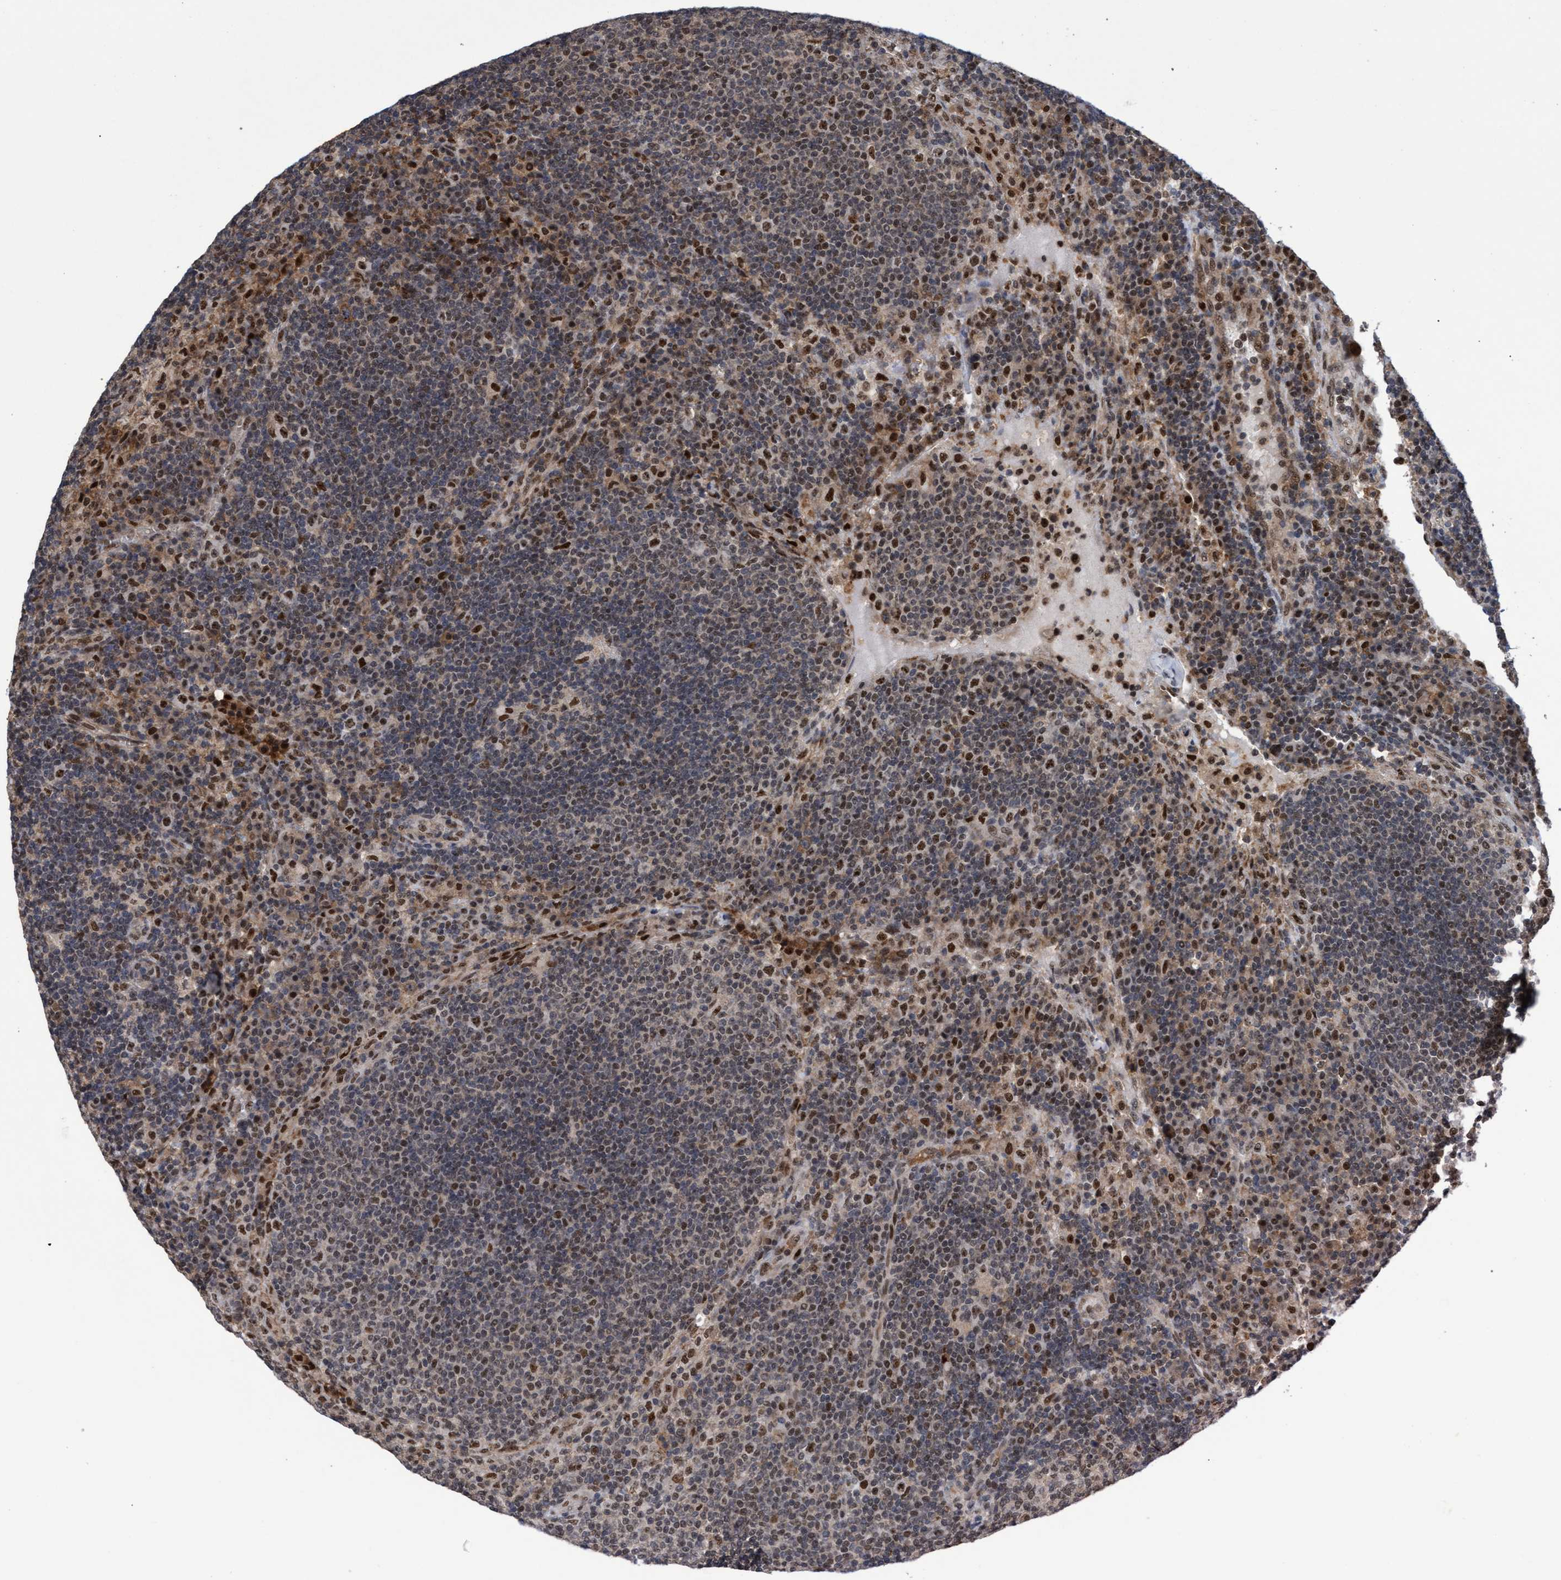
{"staining": {"intensity": "weak", "quantity": ">75%", "location": "nuclear"}, "tissue": "lymph node", "cell_type": "Germinal center cells", "image_type": "normal", "snomed": [{"axis": "morphology", "description": "Normal tissue, NOS"}, {"axis": "topography", "description": "Lymph node"}], "caption": "Brown immunohistochemical staining in benign lymph node exhibits weak nuclear positivity in approximately >75% of germinal center cells. (DAB (3,3'-diaminobenzidine) IHC with brightfield microscopy, high magnification).", "gene": "GTF2F1", "patient": {"sex": "female", "age": 53}}